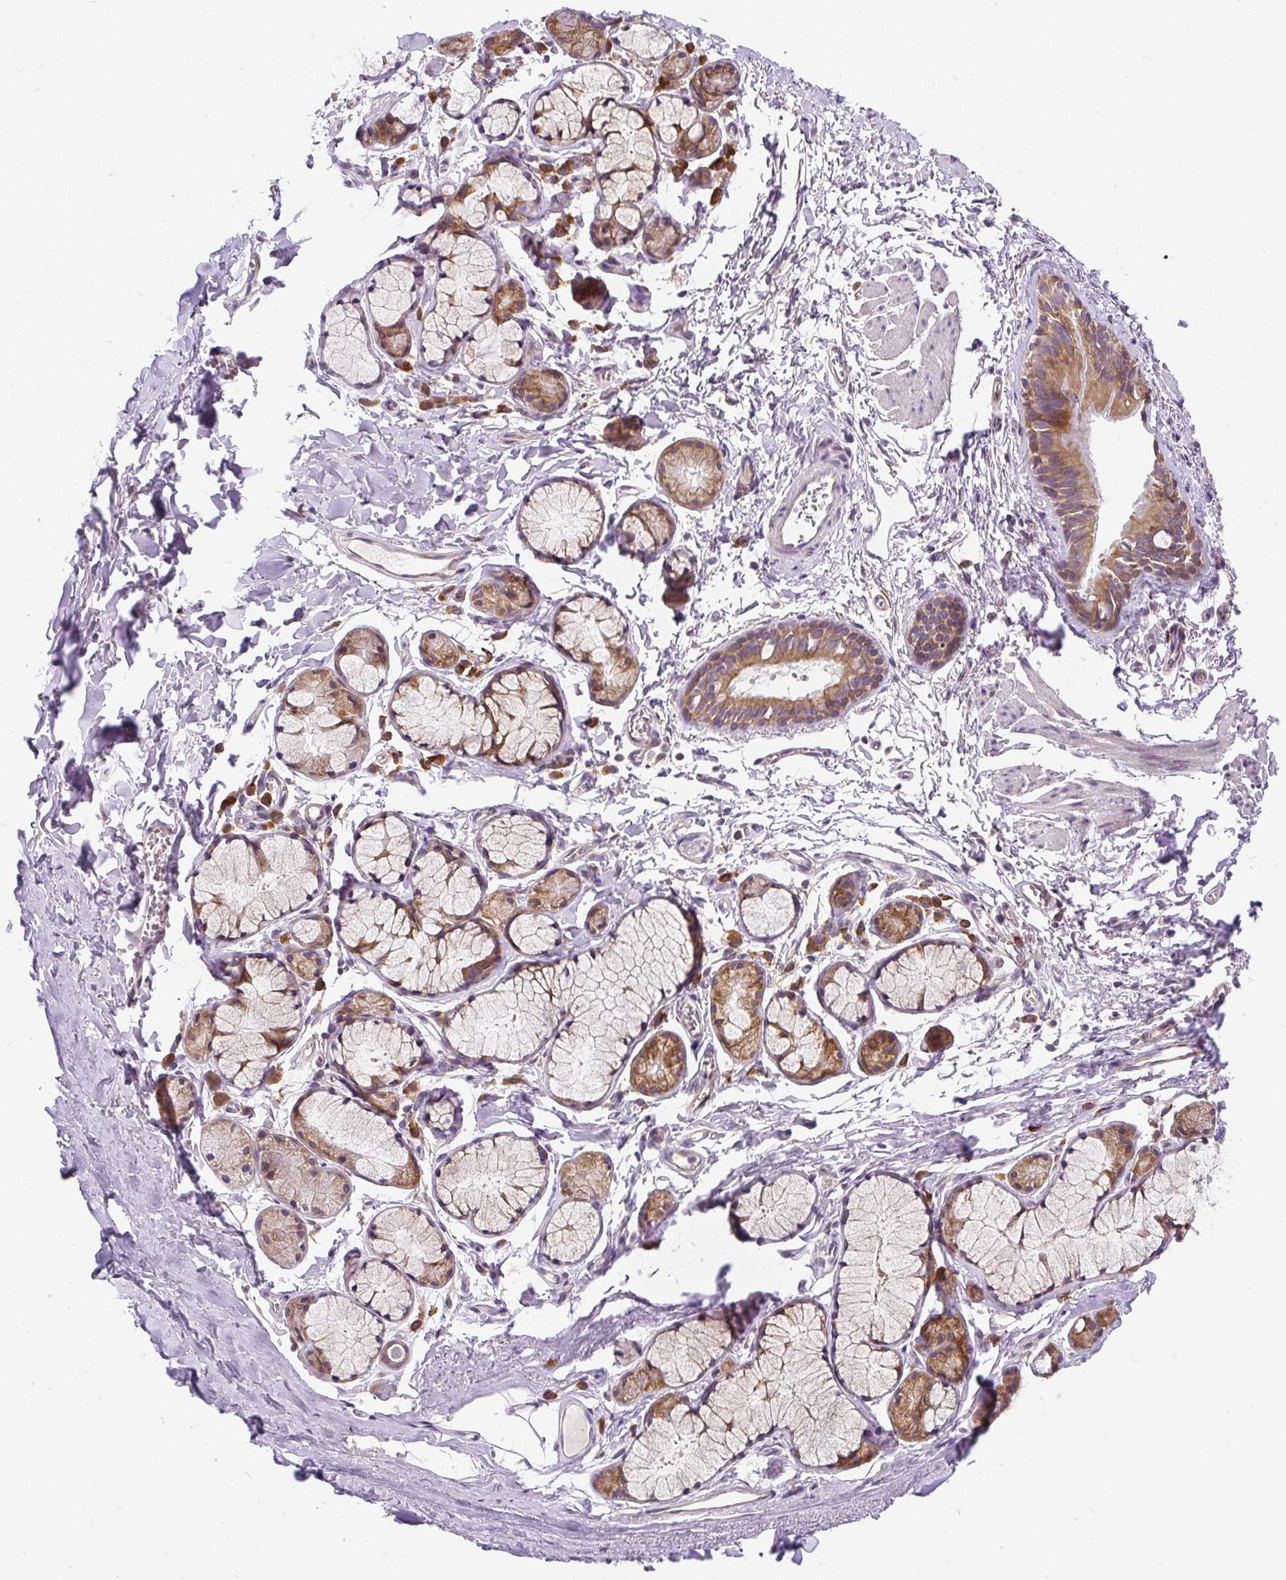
{"staining": {"intensity": "weak", "quantity": "25%-75%", "location": "cytoplasmic/membranous"}, "tissue": "adipose tissue", "cell_type": "Adipocytes", "image_type": "normal", "snomed": [{"axis": "morphology", "description": "Normal tissue, NOS"}, {"axis": "topography", "description": "Cartilage tissue"}, {"axis": "topography", "description": "Bronchus"}, {"axis": "topography", "description": "Peripheral nerve tissue"}], "caption": "Normal adipose tissue exhibits weak cytoplasmic/membranous positivity in approximately 25%-75% of adipocytes.", "gene": "CYP20A1", "patient": {"sex": "female", "age": 59}}